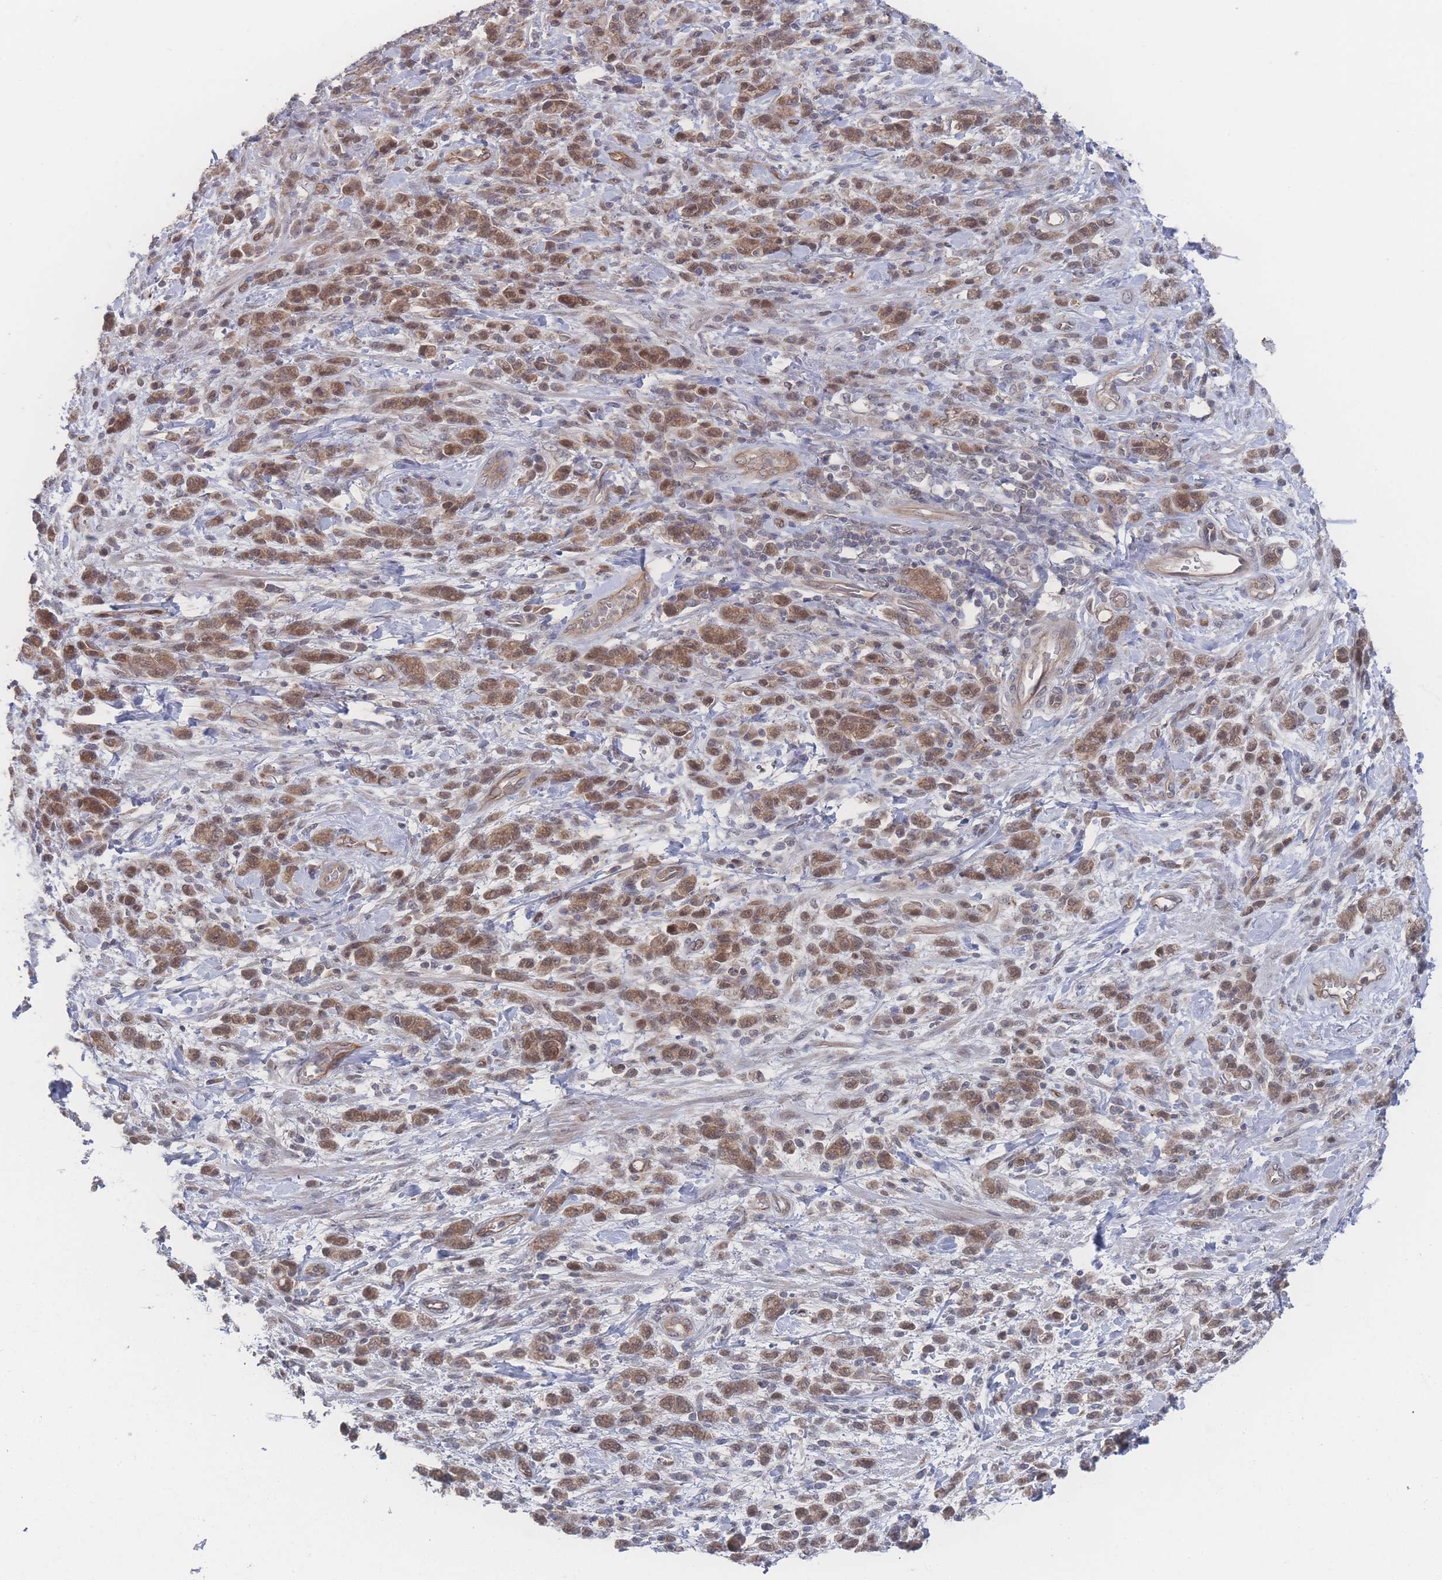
{"staining": {"intensity": "moderate", "quantity": ">75%", "location": "cytoplasmic/membranous,nuclear"}, "tissue": "stomach cancer", "cell_type": "Tumor cells", "image_type": "cancer", "snomed": [{"axis": "morphology", "description": "Adenocarcinoma, NOS"}, {"axis": "topography", "description": "Stomach"}], "caption": "Stomach cancer stained with a brown dye reveals moderate cytoplasmic/membranous and nuclear positive positivity in approximately >75% of tumor cells.", "gene": "NBEAL1", "patient": {"sex": "male", "age": 77}}